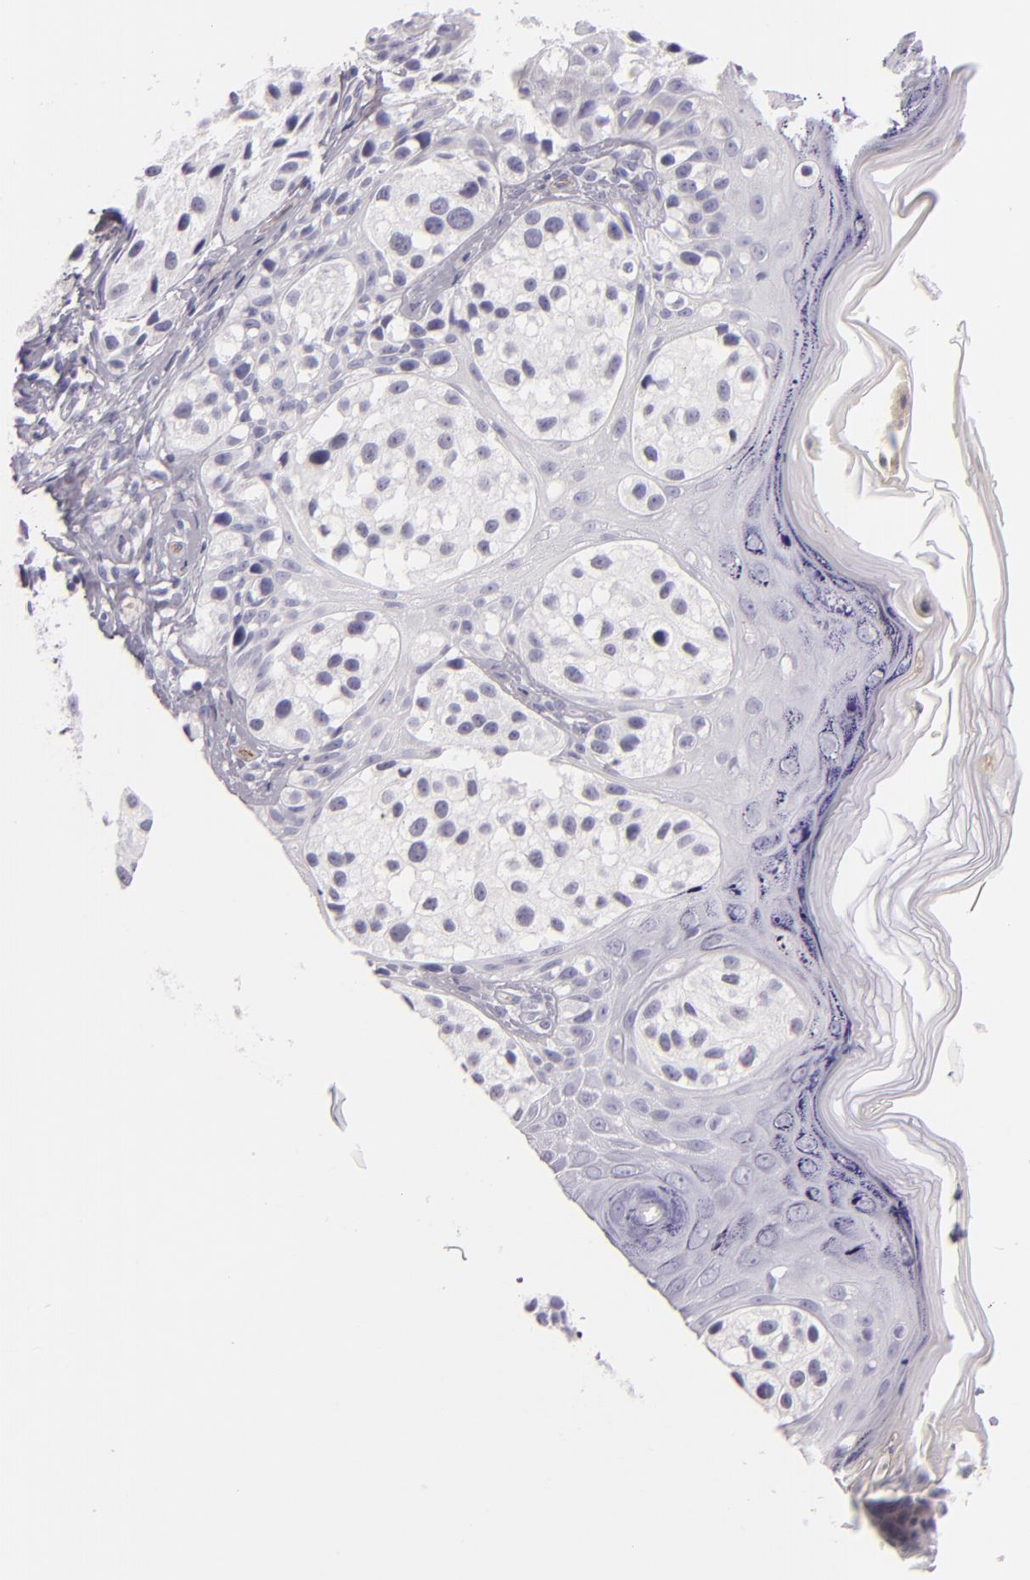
{"staining": {"intensity": "negative", "quantity": "none", "location": "none"}, "tissue": "melanoma", "cell_type": "Tumor cells", "image_type": "cancer", "snomed": [{"axis": "morphology", "description": "Malignant melanoma, NOS"}, {"axis": "topography", "description": "Skin"}], "caption": "DAB immunohistochemical staining of human malignant melanoma exhibits no significant expression in tumor cells.", "gene": "SELP", "patient": {"sex": "male", "age": 23}}